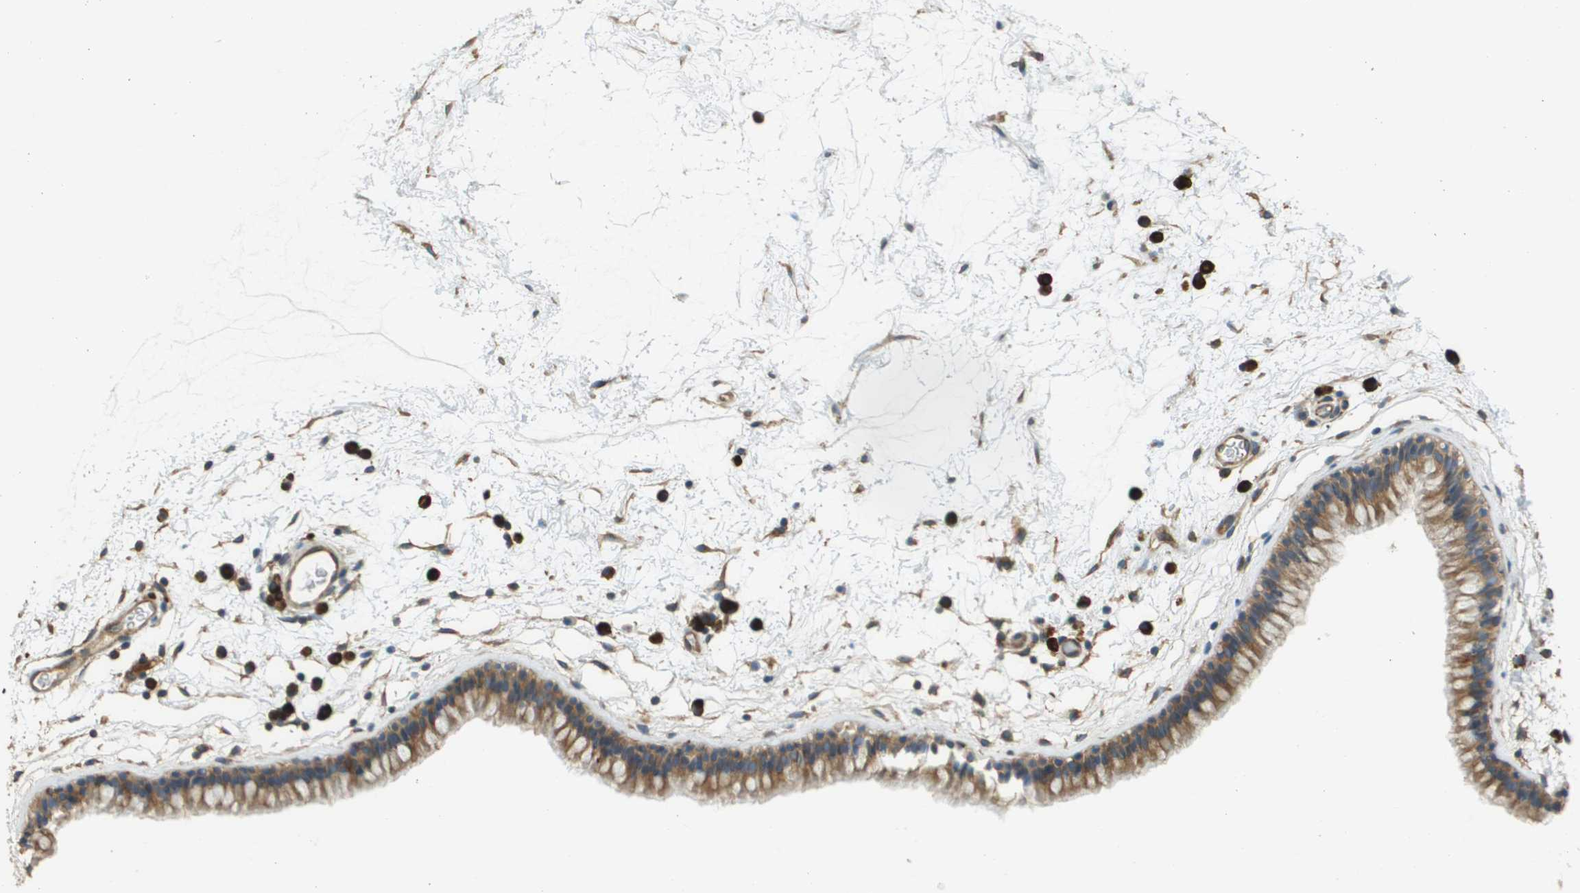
{"staining": {"intensity": "moderate", "quantity": ">75%", "location": "cytoplasmic/membranous"}, "tissue": "nasopharynx", "cell_type": "Respiratory epithelial cells", "image_type": "normal", "snomed": [{"axis": "morphology", "description": "Normal tissue, NOS"}, {"axis": "morphology", "description": "Inflammation, NOS"}, {"axis": "topography", "description": "Nasopharynx"}], "caption": "Immunohistochemistry of unremarkable nasopharynx shows medium levels of moderate cytoplasmic/membranous positivity in about >75% of respiratory epithelial cells. The staining was performed using DAB to visualize the protein expression in brown, while the nuclei were stained in blue with hematoxylin (Magnification: 20x).", "gene": "DNAJB11", "patient": {"sex": "male", "age": 48}}